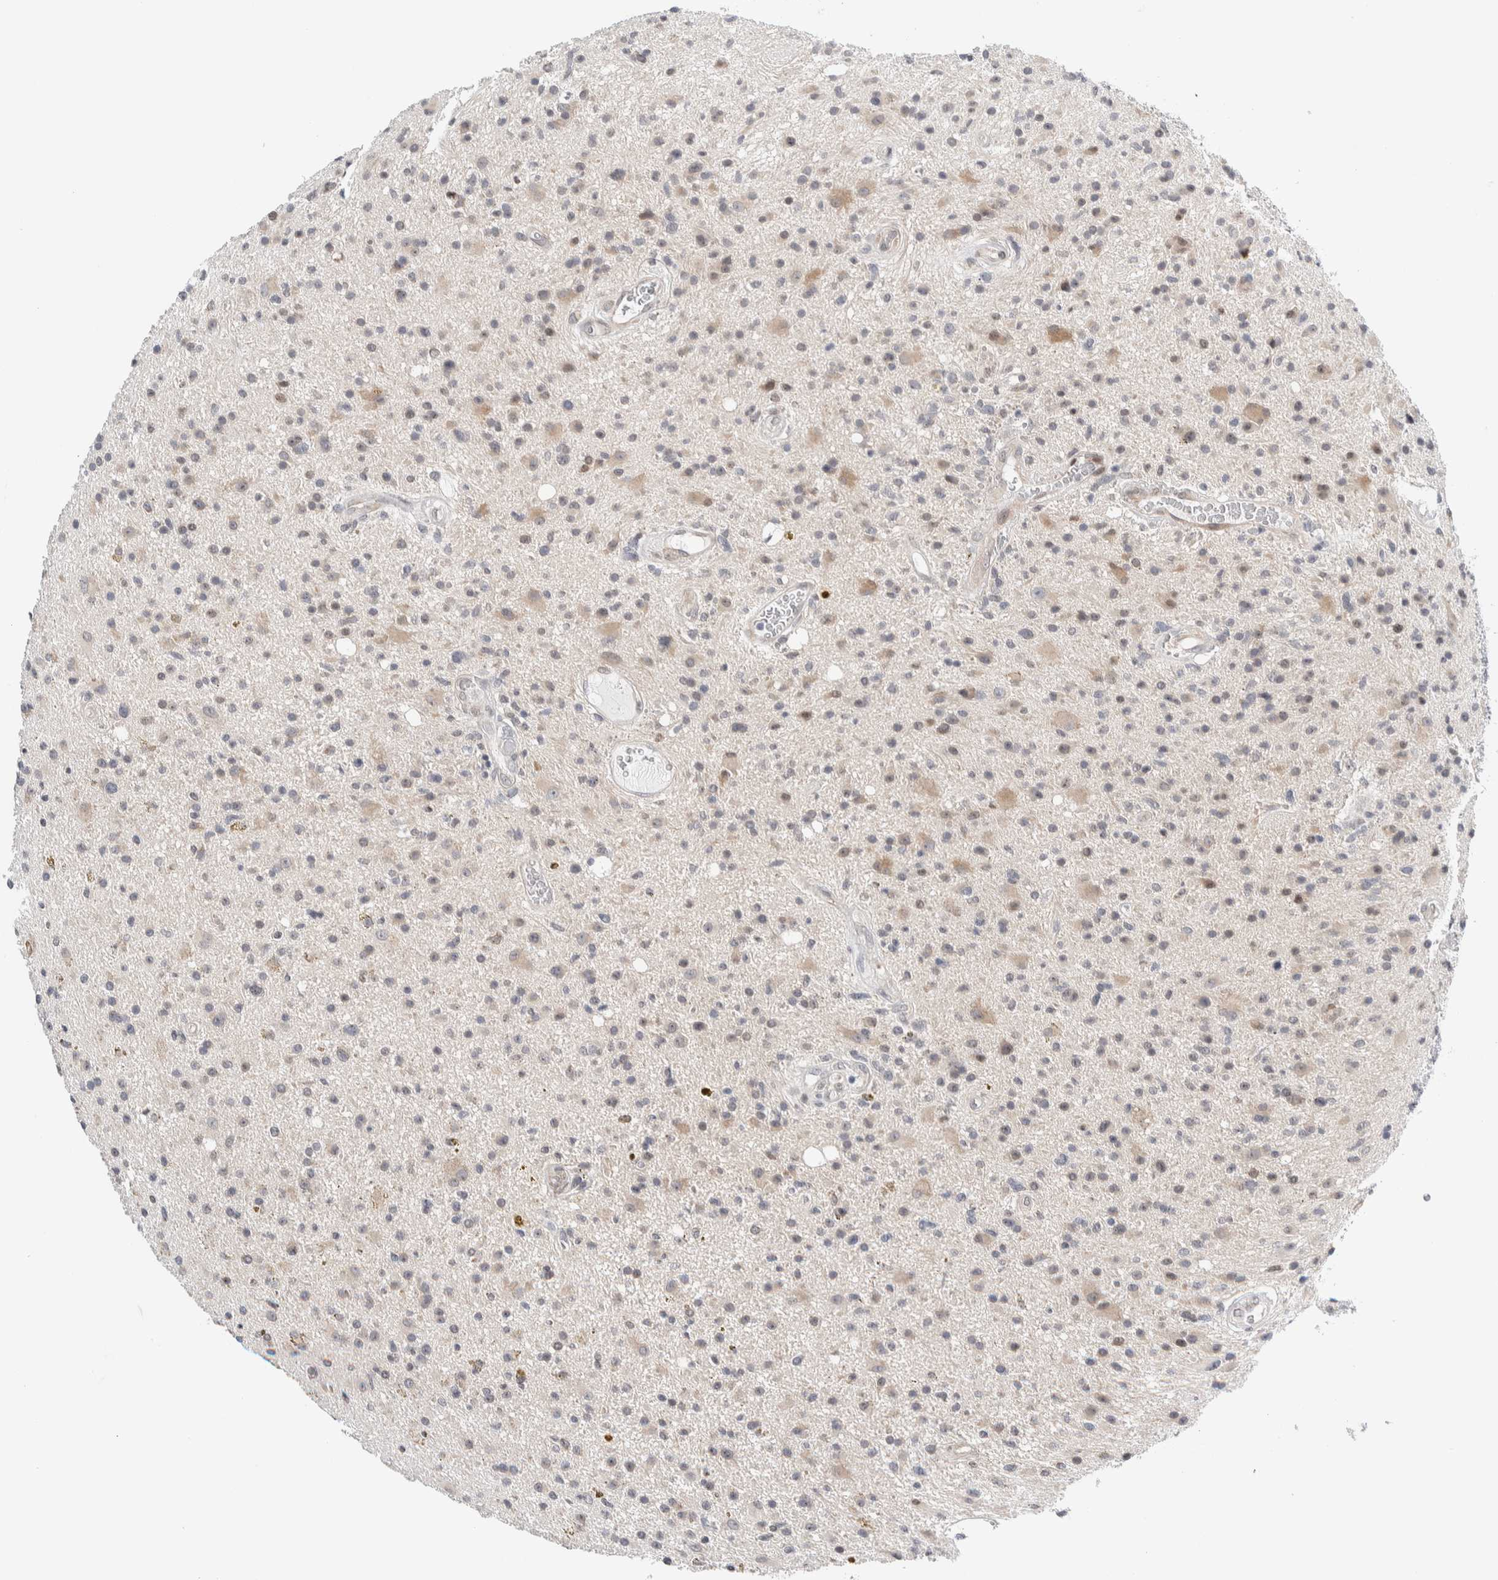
{"staining": {"intensity": "weak", "quantity": "25%-75%", "location": "cytoplasmic/membranous"}, "tissue": "glioma", "cell_type": "Tumor cells", "image_type": "cancer", "snomed": [{"axis": "morphology", "description": "Glioma, malignant, High grade"}, {"axis": "topography", "description": "Brain"}], "caption": "The histopathology image displays immunohistochemical staining of glioma. There is weak cytoplasmic/membranous positivity is seen in approximately 25%-75% of tumor cells. Immunohistochemistry (ihc) stains the protein of interest in brown and the nuclei are stained blue.", "gene": "NEUROD1", "patient": {"sex": "male", "age": 33}}